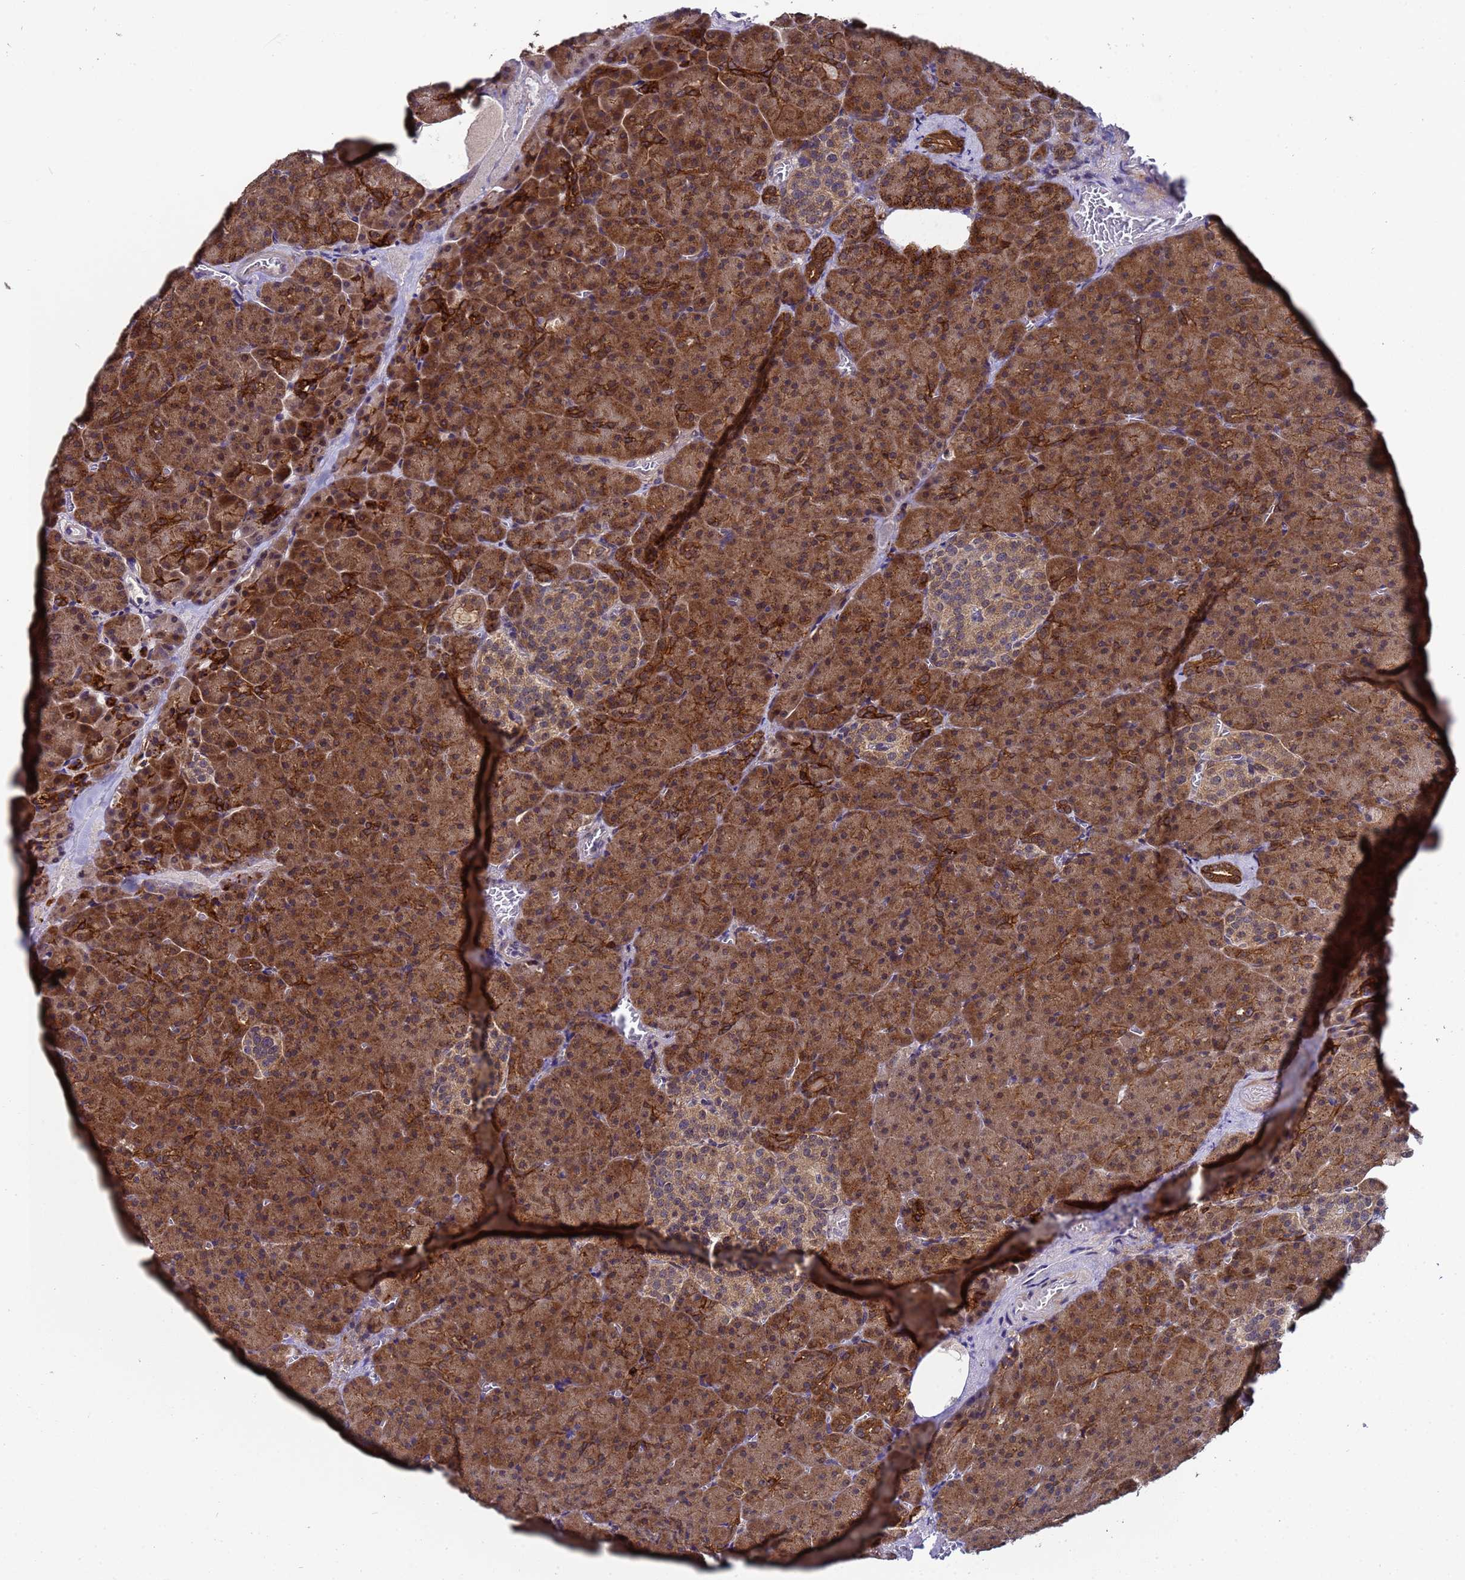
{"staining": {"intensity": "strong", "quantity": ">75%", "location": "cytoplasmic/membranous"}, "tissue": "pancreas", "cell_type": "Exocrine glandular cells", "image_type": "normal", "snomed": [{"axis": "morphology", "description": "Normal tissue, NOS"}, {"axis": "topography", "description": "Pancreas"}], "caption": "Pancreas stained with a brown dye exhibits strong cytoplasmic/membranous positive expression in approximately >75% of exocrine glandular cells.", "gene": "ANAPC13", "patient": {"sex": "female", "age": 74}}